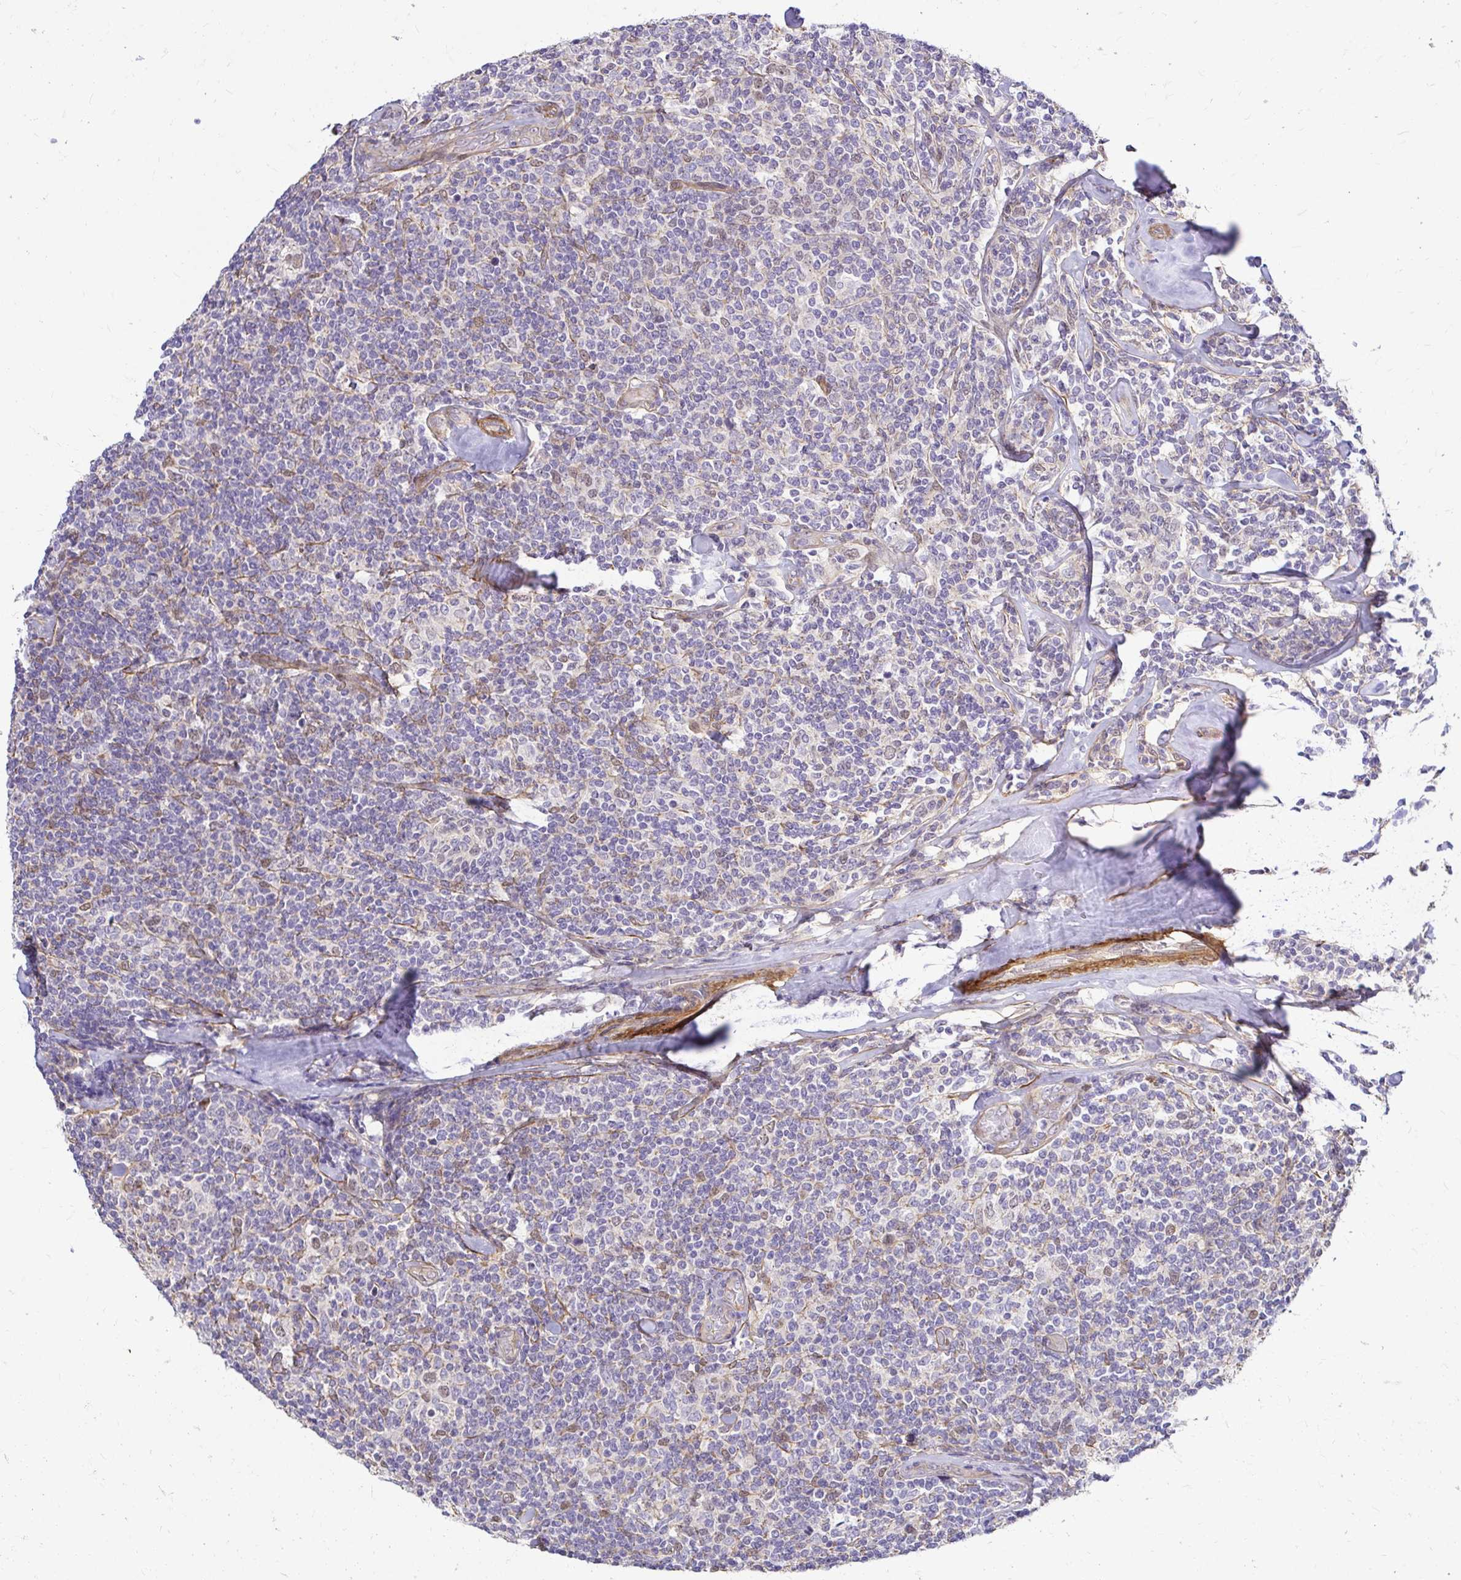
{"staining": {"intensity": "negative", "quantity": "none", "location": "none"}, "tissue": "lymphoma", "cell_type": "Tumor cells", "image_type": "cancer", "snomed": [{"axis": "morphology", "description": "Malignant lymphoma, non-Hodgkin's type, Low grade"}, {"axis": "topography", "description": "Lymph node"}], "caption": "Immunohistochemical staining of malignant lymphoma, non-Hodgkin's type (low-grade) demonstrates no significant positivity in tumor cells.", "gene": "YAP1", "patient": {"sex": "female", "age": 56}}